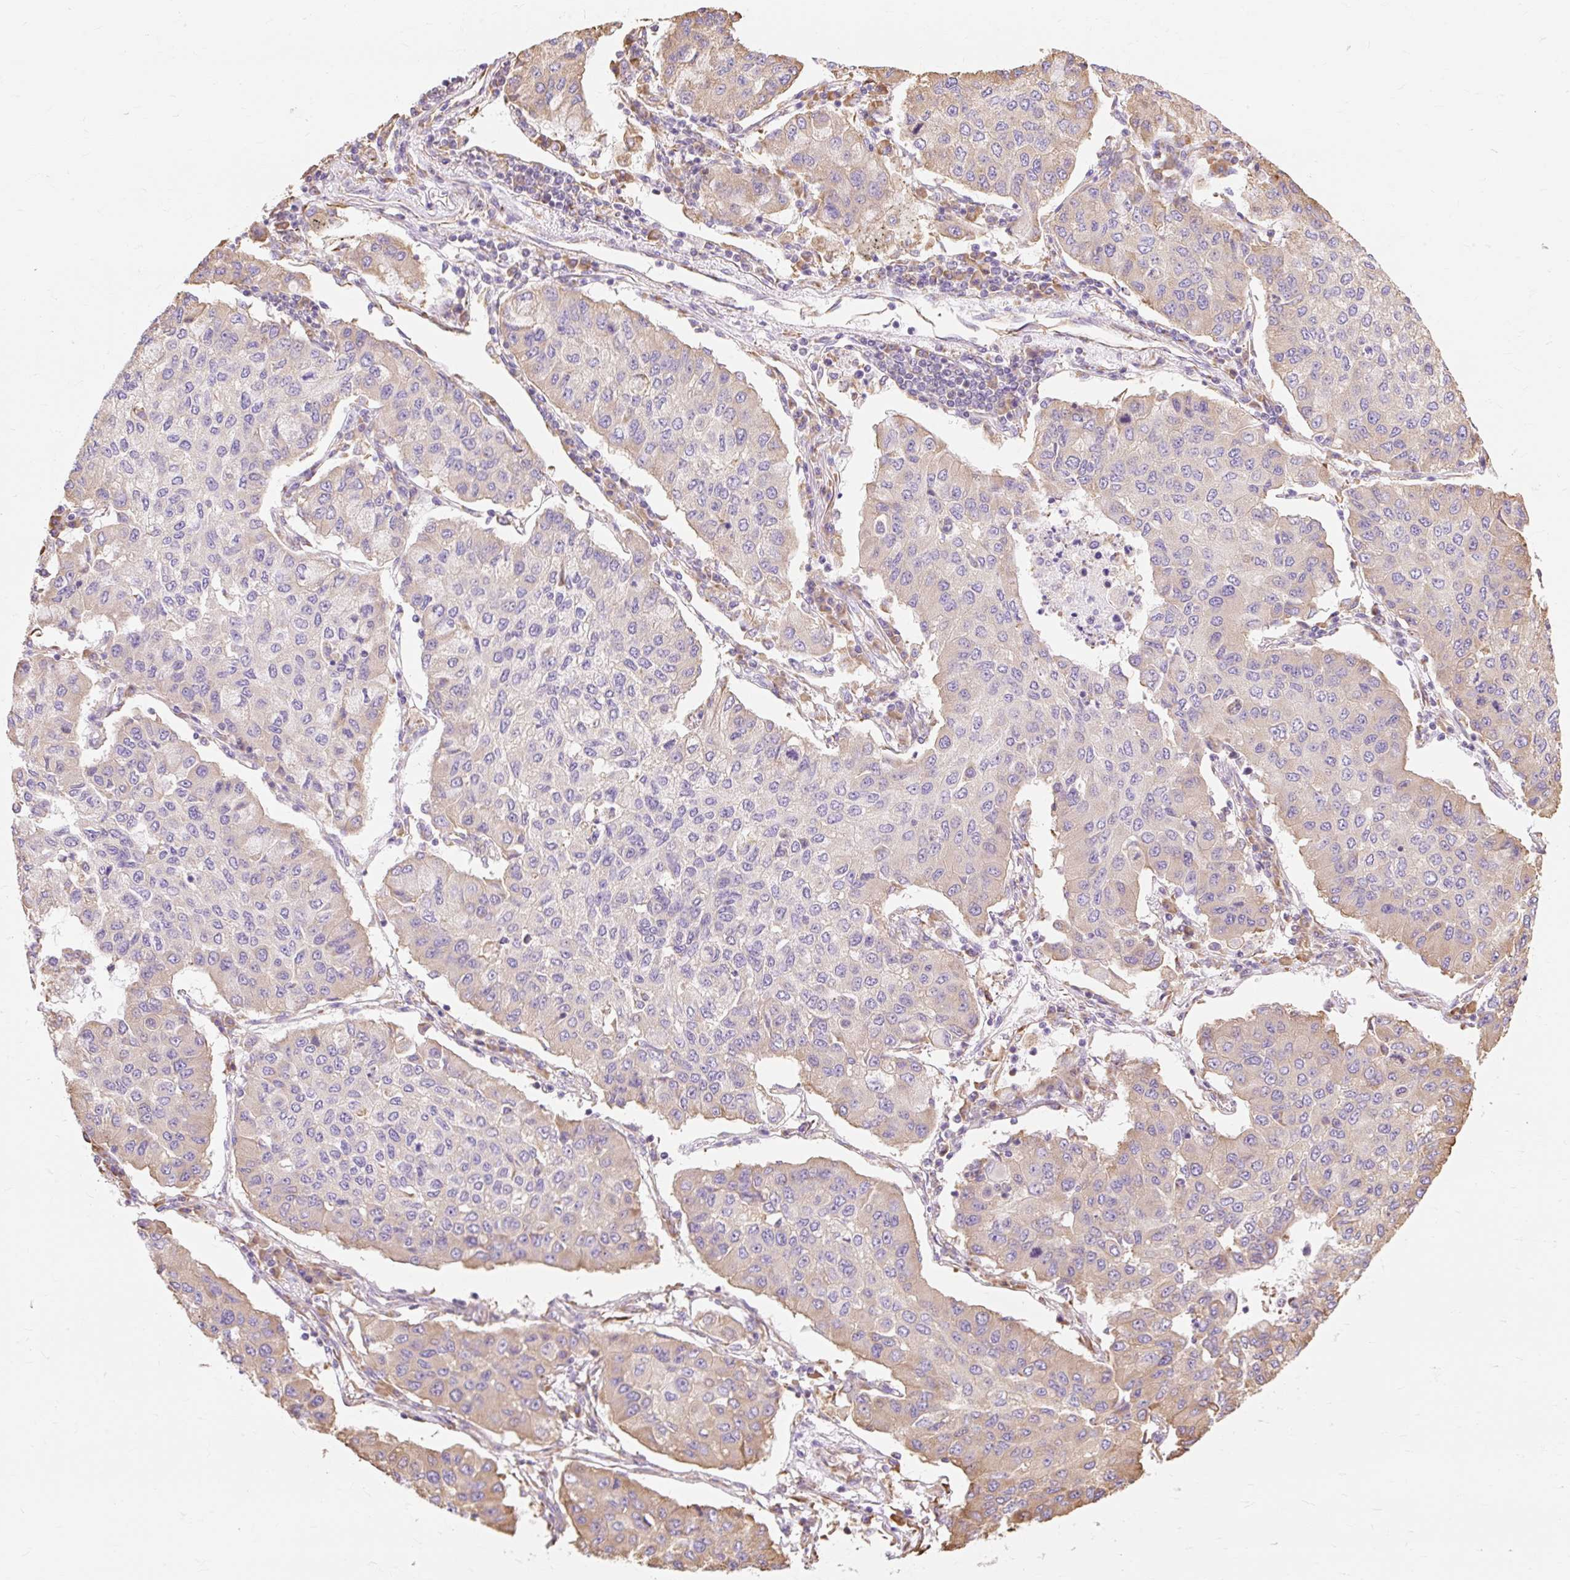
{"staining": {"intensity": "weak", "quantity": "<25%", "location": "cytoplasmic/membranous"}, "tissue": "lung cancer", "cell_type": "Tumor cells", "image_type": "cancer", "snomed": [{"axis": "morphology", "description": "Squamous cell carcinoma, NOS"}, {"axis": "topography", "description": "Lung"}], "caption": "DAB (3,3'-diaminobenzidine) immunohistochemical staining of human lung cancer reveals no significant expression in tumor cells. Nuclei are stained in blue.", "gene": "RPS17", "patient": {"sex": "male", "age": 74}}